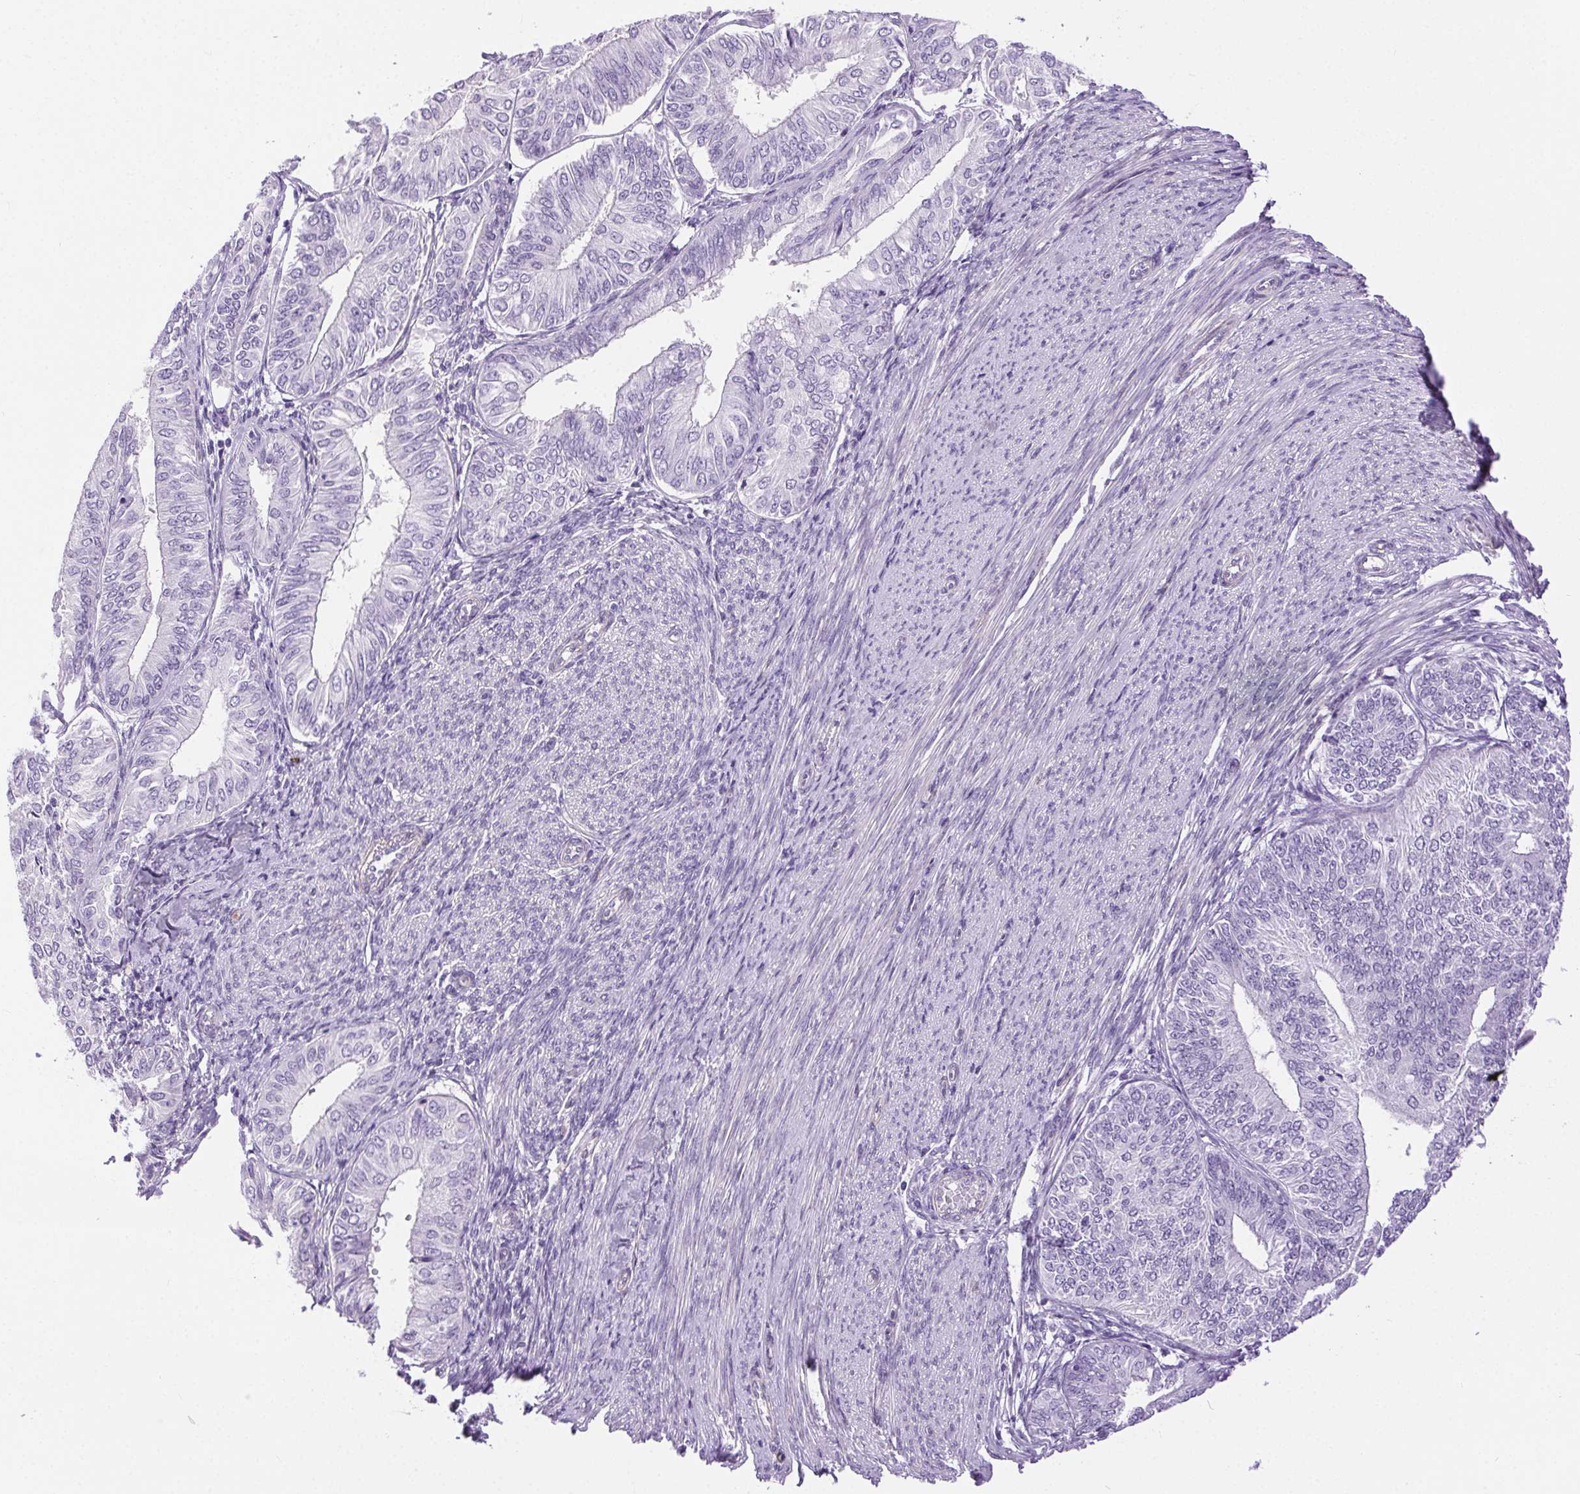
{"staining": {"intensity": "negative", "quantity": "none", "location": "none"}, "tissue": "endometrial cancer", "cell_type": "Tumor cells", "image_type": "cancer", "snomed": [{"axis": "morphology", "description": "Adenocarcinoma, NOS"}, {"axis": "topography", "description": "Endometrium"}], "caption": "Histopathology image shows no protein positivity in tumor cells of endometrial cancer tissue.", "gene": "SHCBP1L", "patient": {"sex": "female", "age": 58}}